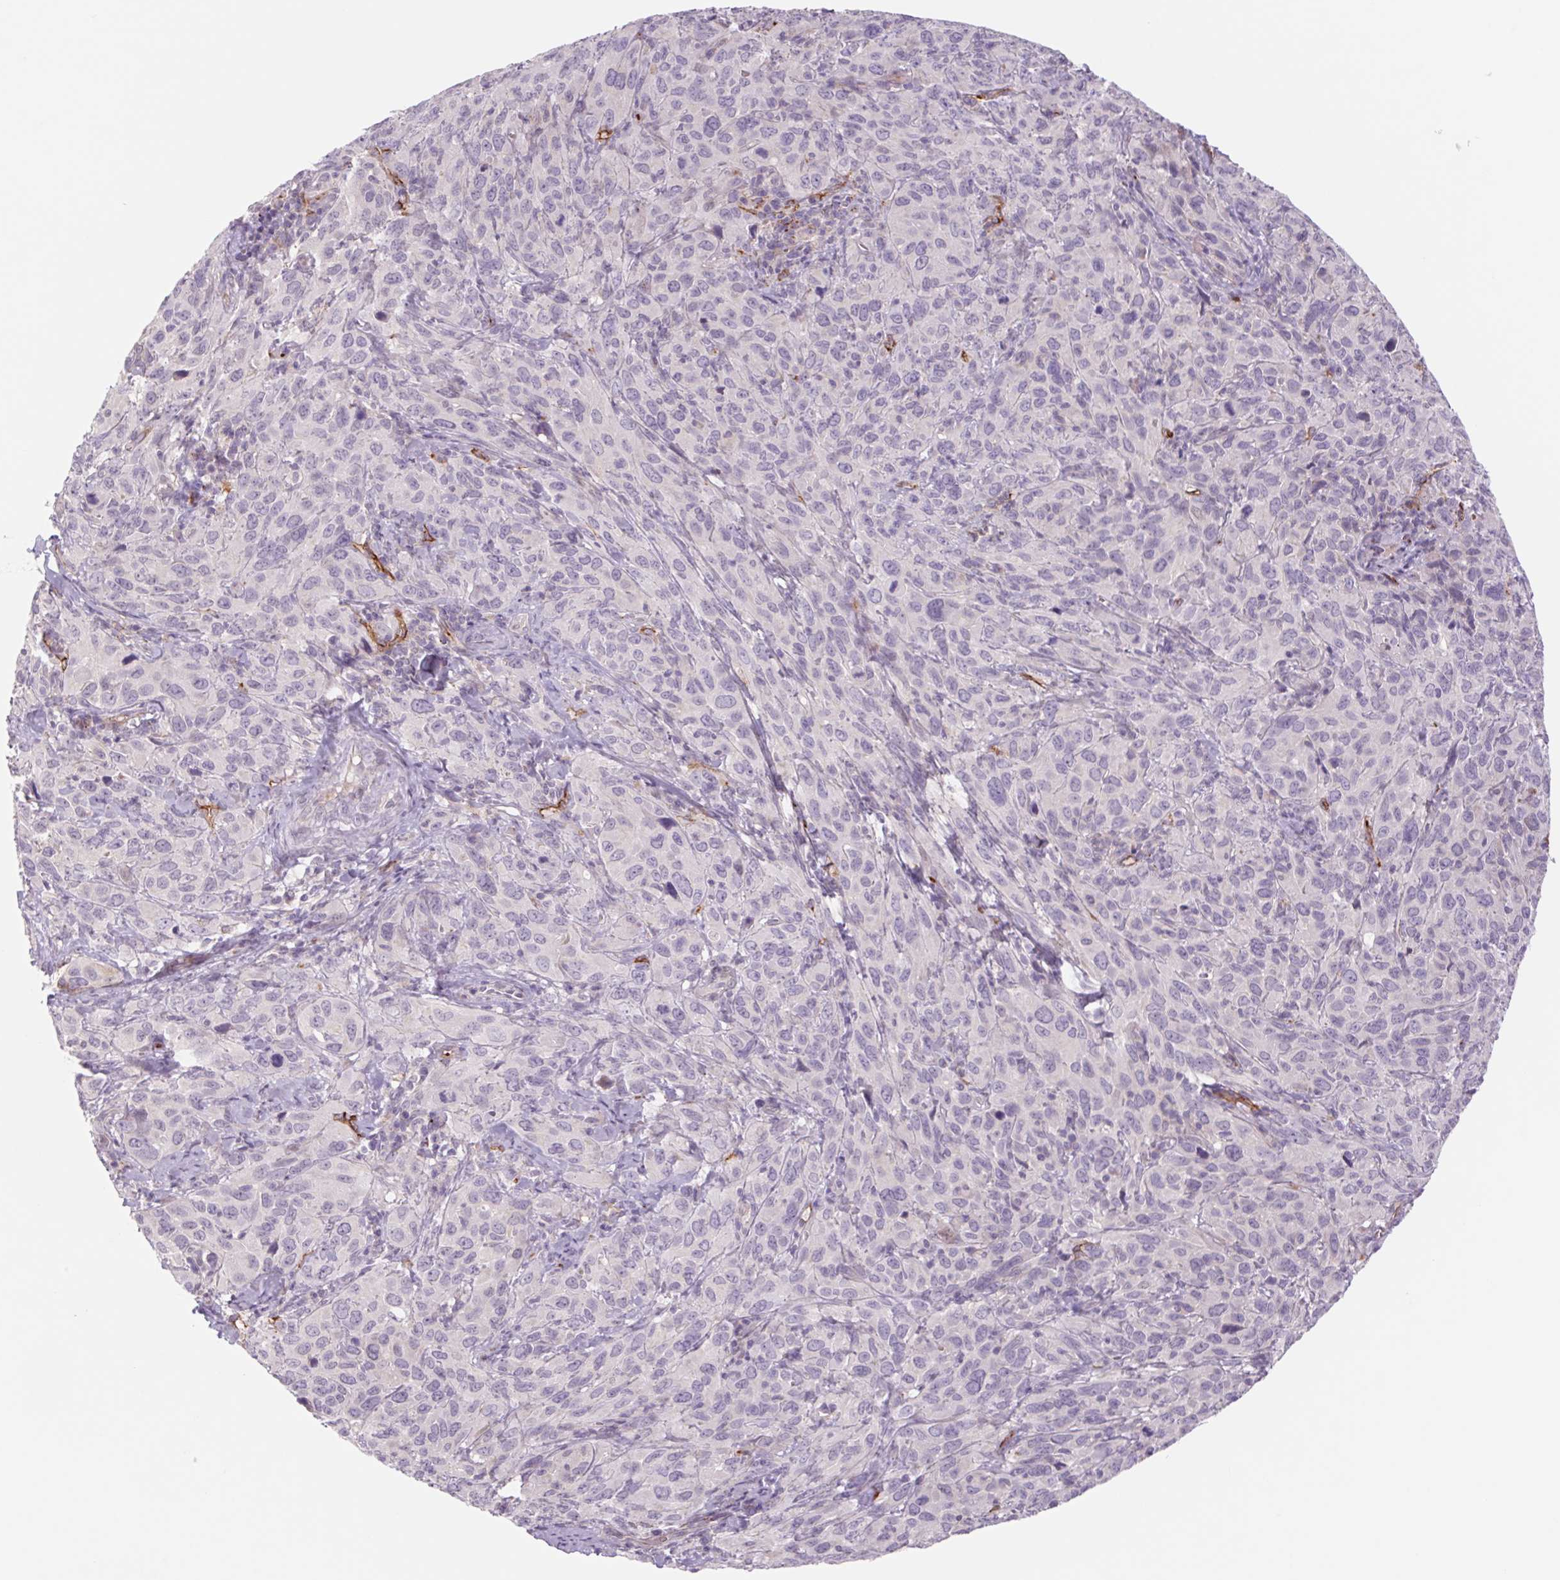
{"staining": {"intensity": "negative", "quantity": "none", "location": "none"}, "tissue": "cervical cancer", "cell_type": "Tumor cells", "image_type": "cancer", "snomed": [{"axis": "morphology", "description": "Normal tissue, NOS"}, {"axis": "morphology", "description": "Squamous cell carcinoma, NOS"}, {"axis": "topography", "description": "Cervix"}], "caption": "Immunohistochemical staining of human cervical squamous cell carcinoma demonstrates no significant expression in tumor cells. (Brightfield microscopy of DAB (3,3'-diaminobenzidine) immunohistochemistry (IHC) at high magnification).", "gene": "MS4A13", "patient": {"sex": "female", "age": 51}}